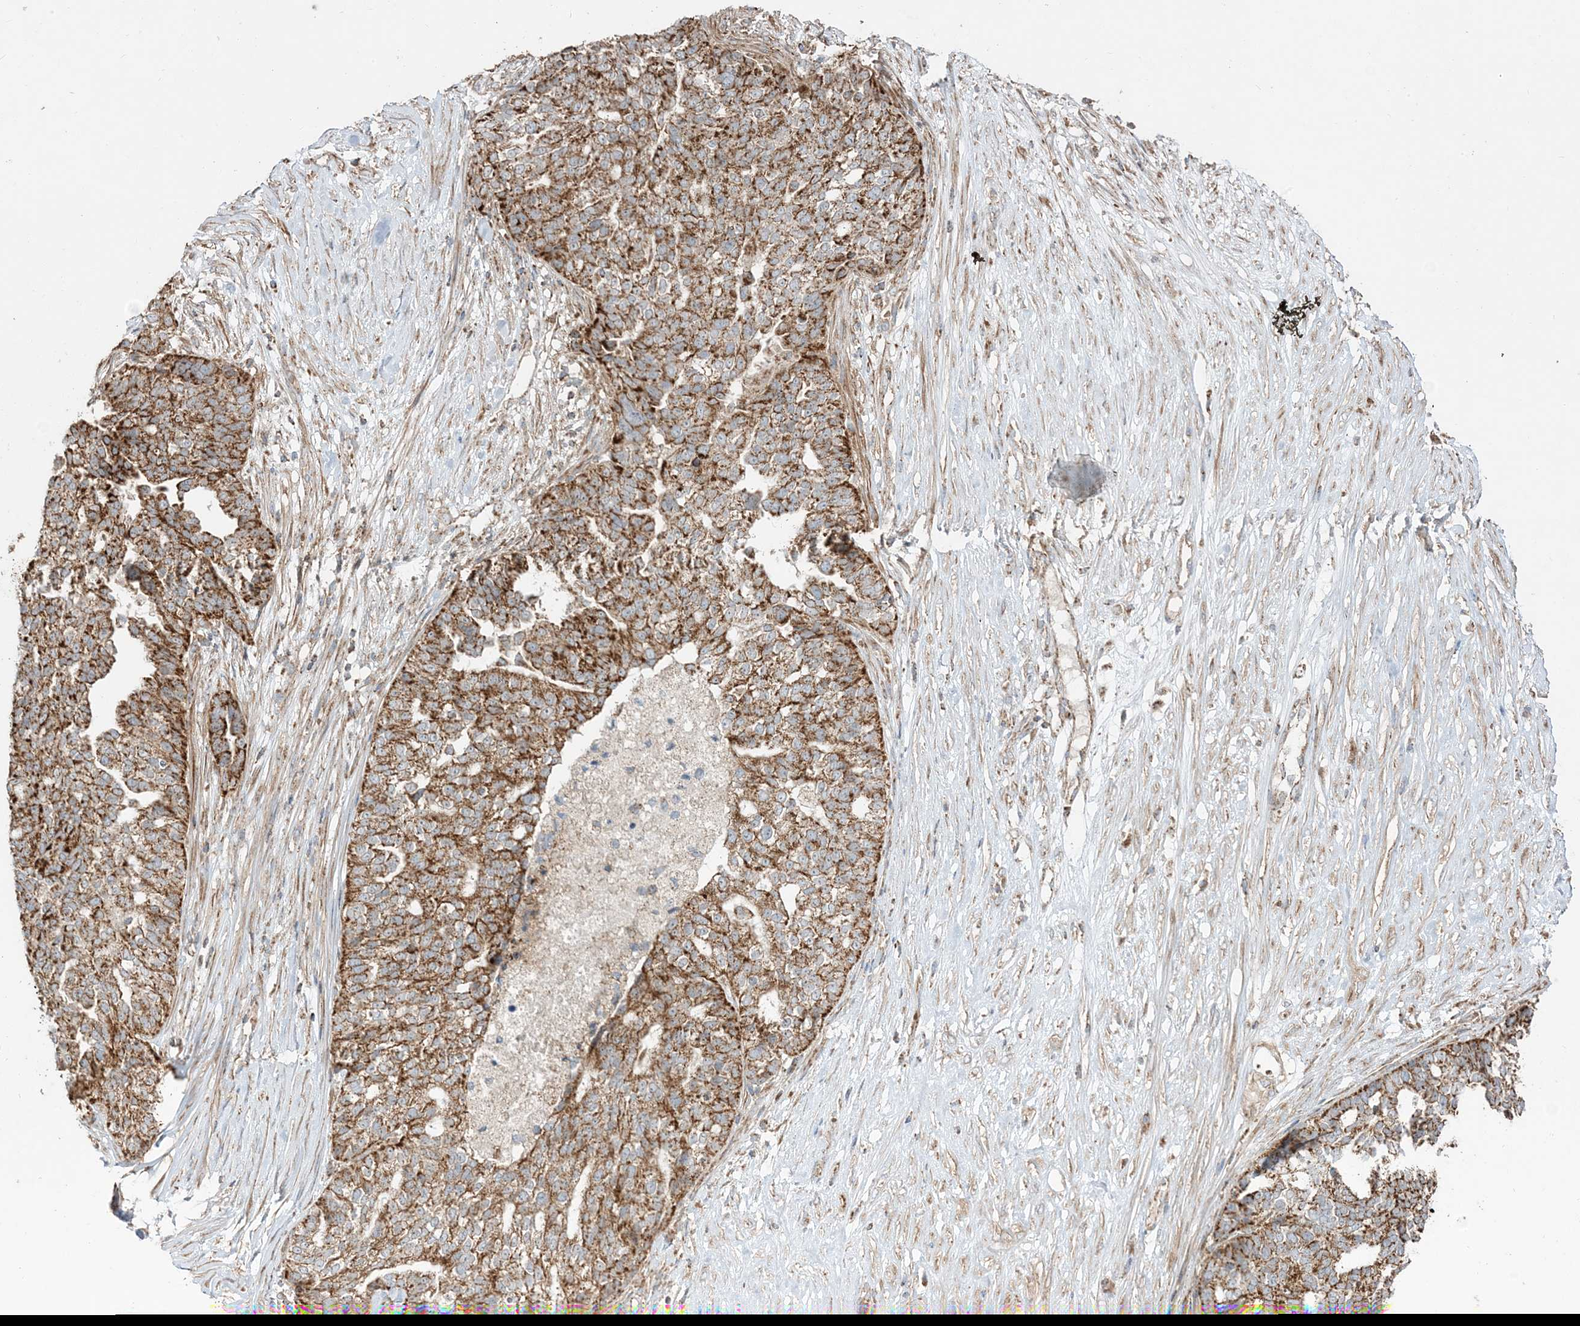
{"staining": {"intensity": "strong", "quantity": ">75%", "location": "cytoplasmic/membranous"}, "tissue": "ovarian cancer", "cell_type": "Tumor cells", "image_type": "cancer", "snomed": [{"axis": "morphology", "description": "Cystadenocarcinoma, serous, NOS"}, {"axis": "topography", "description": "Ovary"}], "caption": "Immunohistochemical staining of human ovarian cancer (serous cystadenocarcinoma) exhibits high levels of strong cytoplasmic/membranous protein positivity in about >75% of tumor cells. Using DAB (3,3'-diaminobenzidine) (brown) and hematoxylin (blue) stains, captured at high magnification using brightfield microscopy.", "gene": "AARS2", "patient": {"sex": "female", "age": 59}}